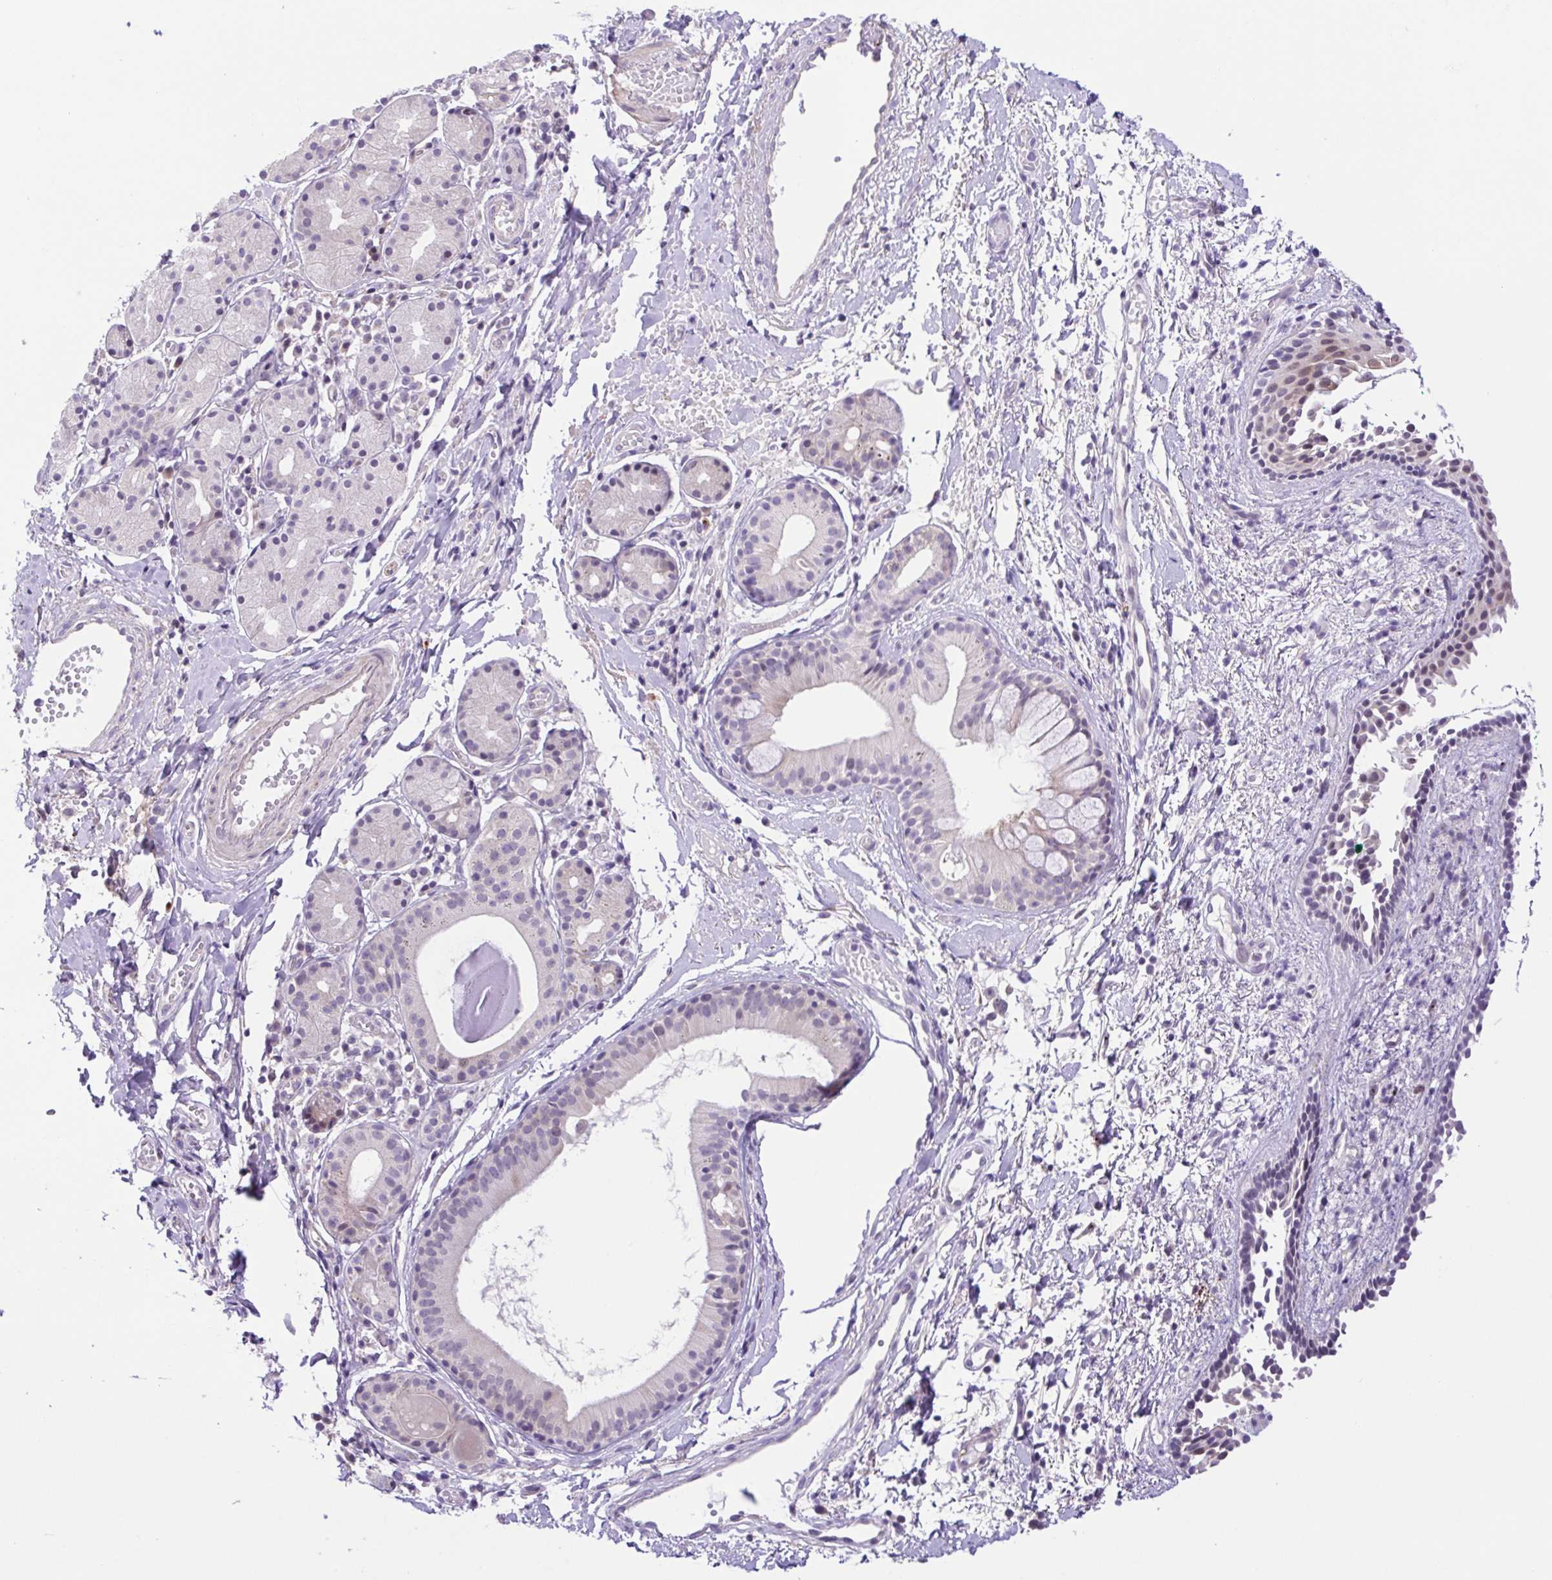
{"staining": {"intensity": "weak", "quantity": "<25%", "location": "cytoplasmic/membranous"}, "tissue": "nasopharynx", "cell_type": "Respiratory epithelial cells", "image_type": "normal", "snomed": [{"axis": "morphology", "description": "Normal tissue, NOS"}, {"axis": "morphology", "description": "Basal cell carcinoma"}, {"axis": "topography", "description": "Cartilage tissue"}, {"axis": "topography", "description": "Nasopharynx"}, {"axis": "topography", "description": "Oral tissue"}], "caption": "Immunohistochemistry (IHC) micrograph of benign nasopharynx: human nasopharynx stained with DAB shows no significant protein positivity in respiratory epithelial cells. Brightfield microscopy of immunohistochemistry stained with DAB (3,3'-diaminobenzidine) (brown) and hematoxylin (blue), captured at high magnification.", "gene": "DCLK2", "patient": {"sex": "female", "age": 77}}